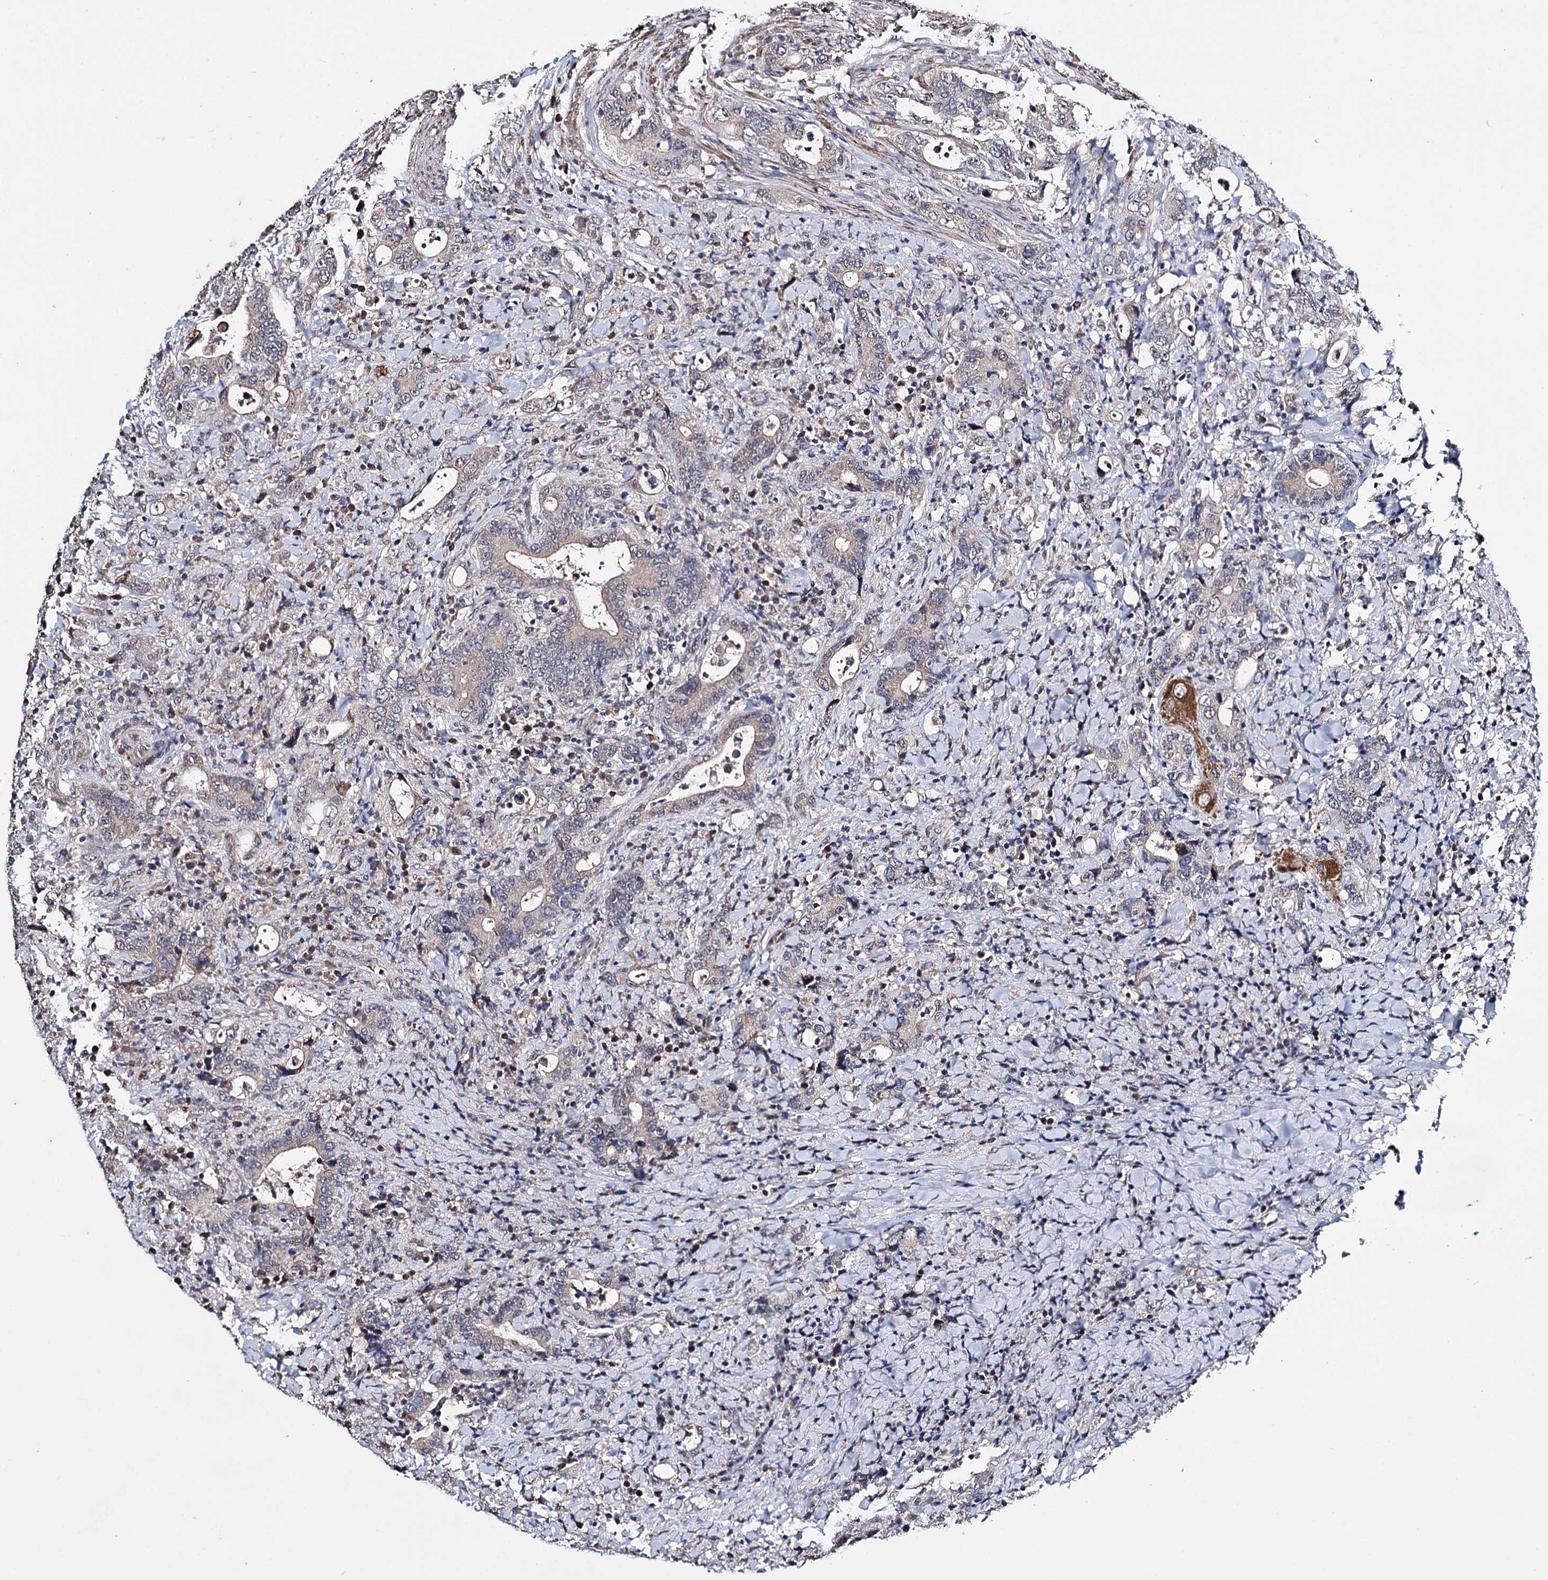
{"staining": {"intensity": "weak", "quantity": ">75%", "location": "cytoplasmic/membranous"}, "tissue": "colorectal cancer", "cell_type": "Tumor cells", "image_type": "cancer", "snomed": [{"axis": "morphology", "description": "Adenocarcinoma, NOS"}, {"axis": "topography", "description": "Colon"}], "caption": "Brown immunohistochemical staining in human adenocarcinoma (colorectal) shows weak cytoplasmic/membranous staining in approximately >75% of tumor cells.", "gene": "CLPB", "patient": {"sex": "female", "age": 75}}